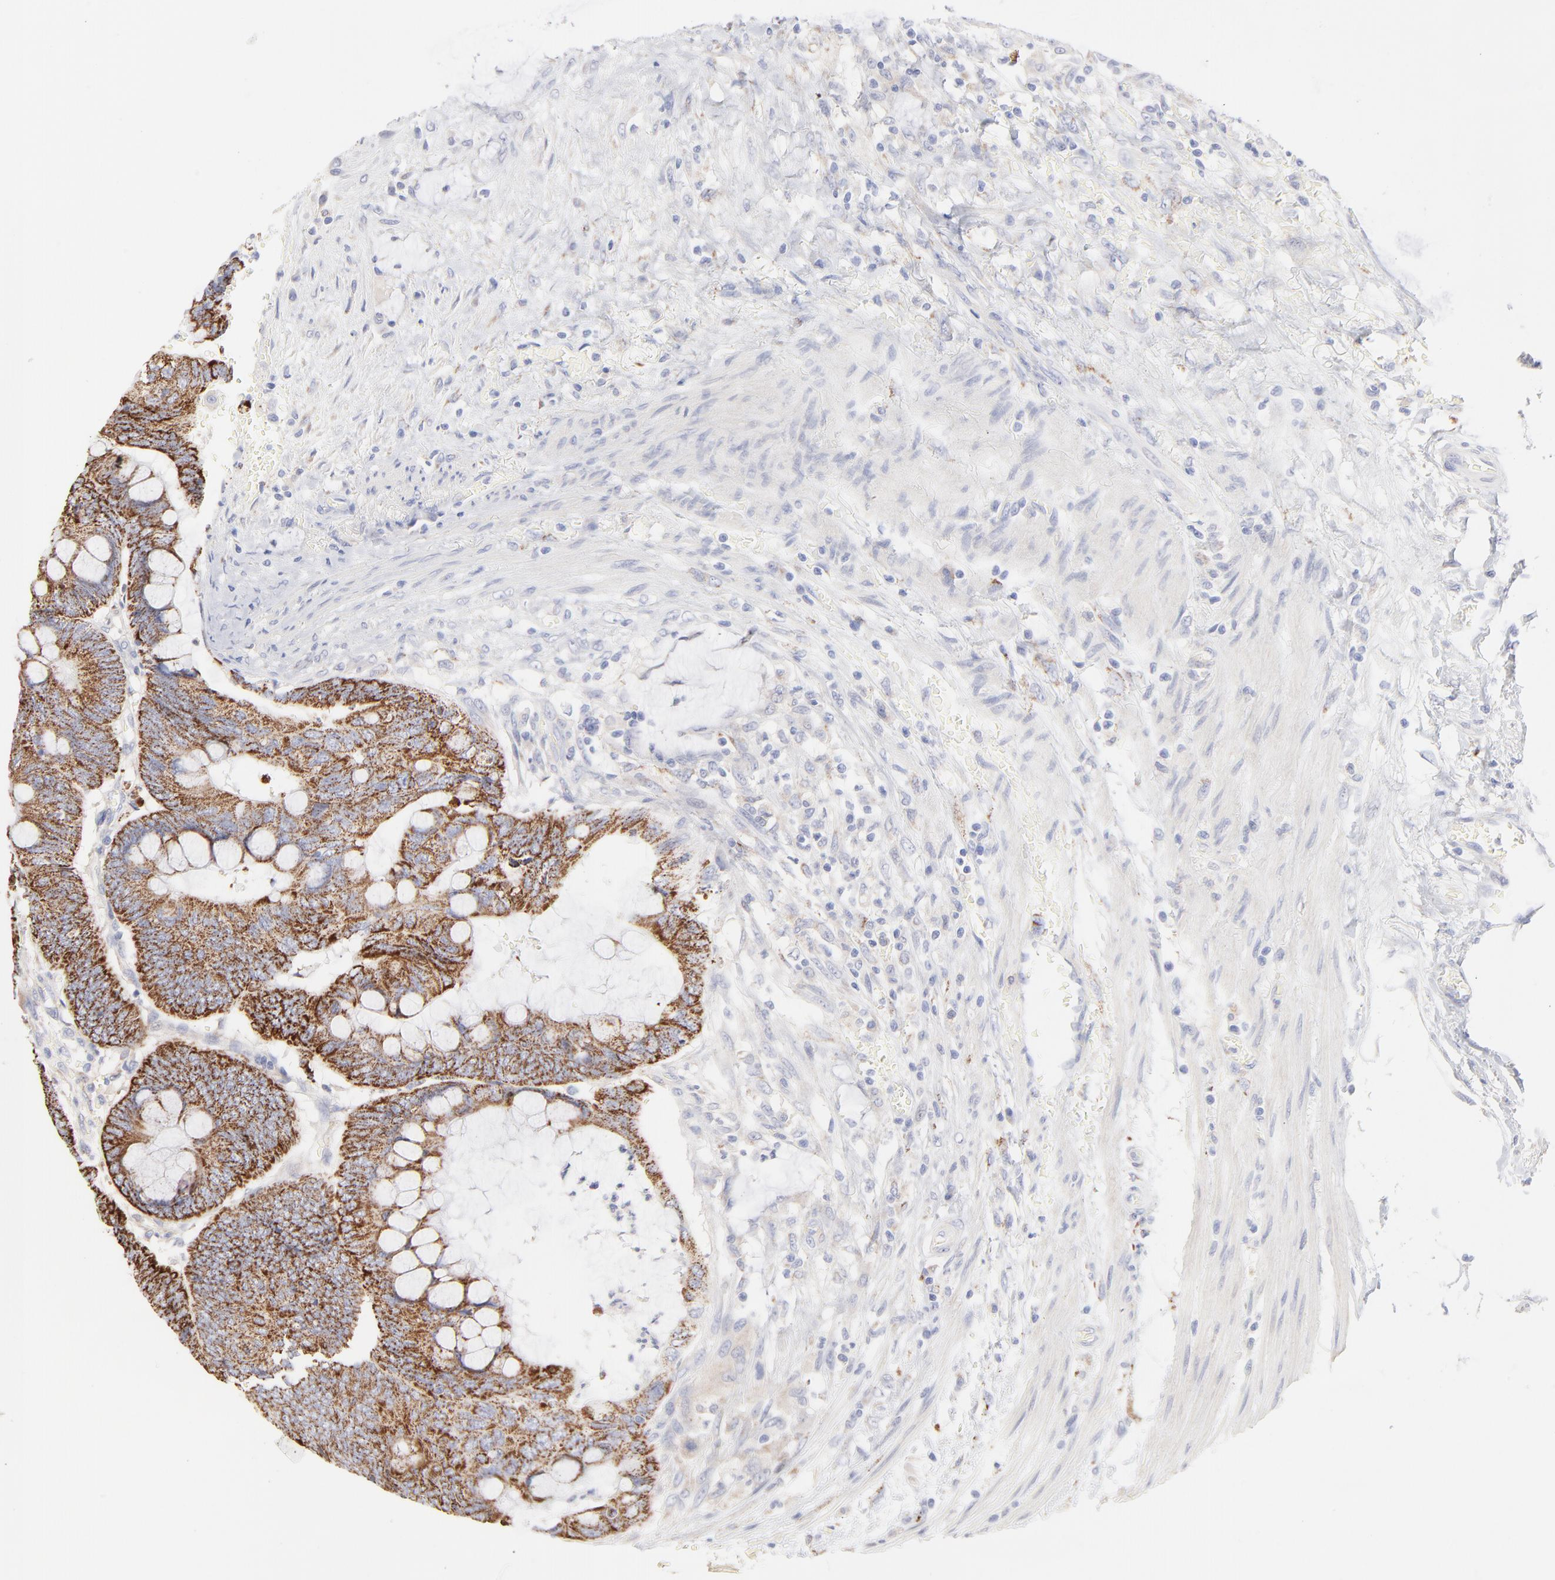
{"staining": {"intensity": "strong", "quantity": ">75%", "location": "cytoplasmic/membranous"}, "tissue": "colorectal cancer", "cell_type": "Tumor cells", "image_type": "cancer", "snomed": [{"axis": "morphology", "description": "Normal tissue, NOS"}, {"axis": "morphology", "description": "Adenocarcinoma, NOS"}, {"axis": "topography", "description": "Rectum"}], "caption": "IHC of adenocarcinoma (colorectal) shows high levels of strong cytoplasmic/membranous positivity in about >75% of tumor cells.", "gene": "TST", "patient": {"sex": "male", "age": 92}}